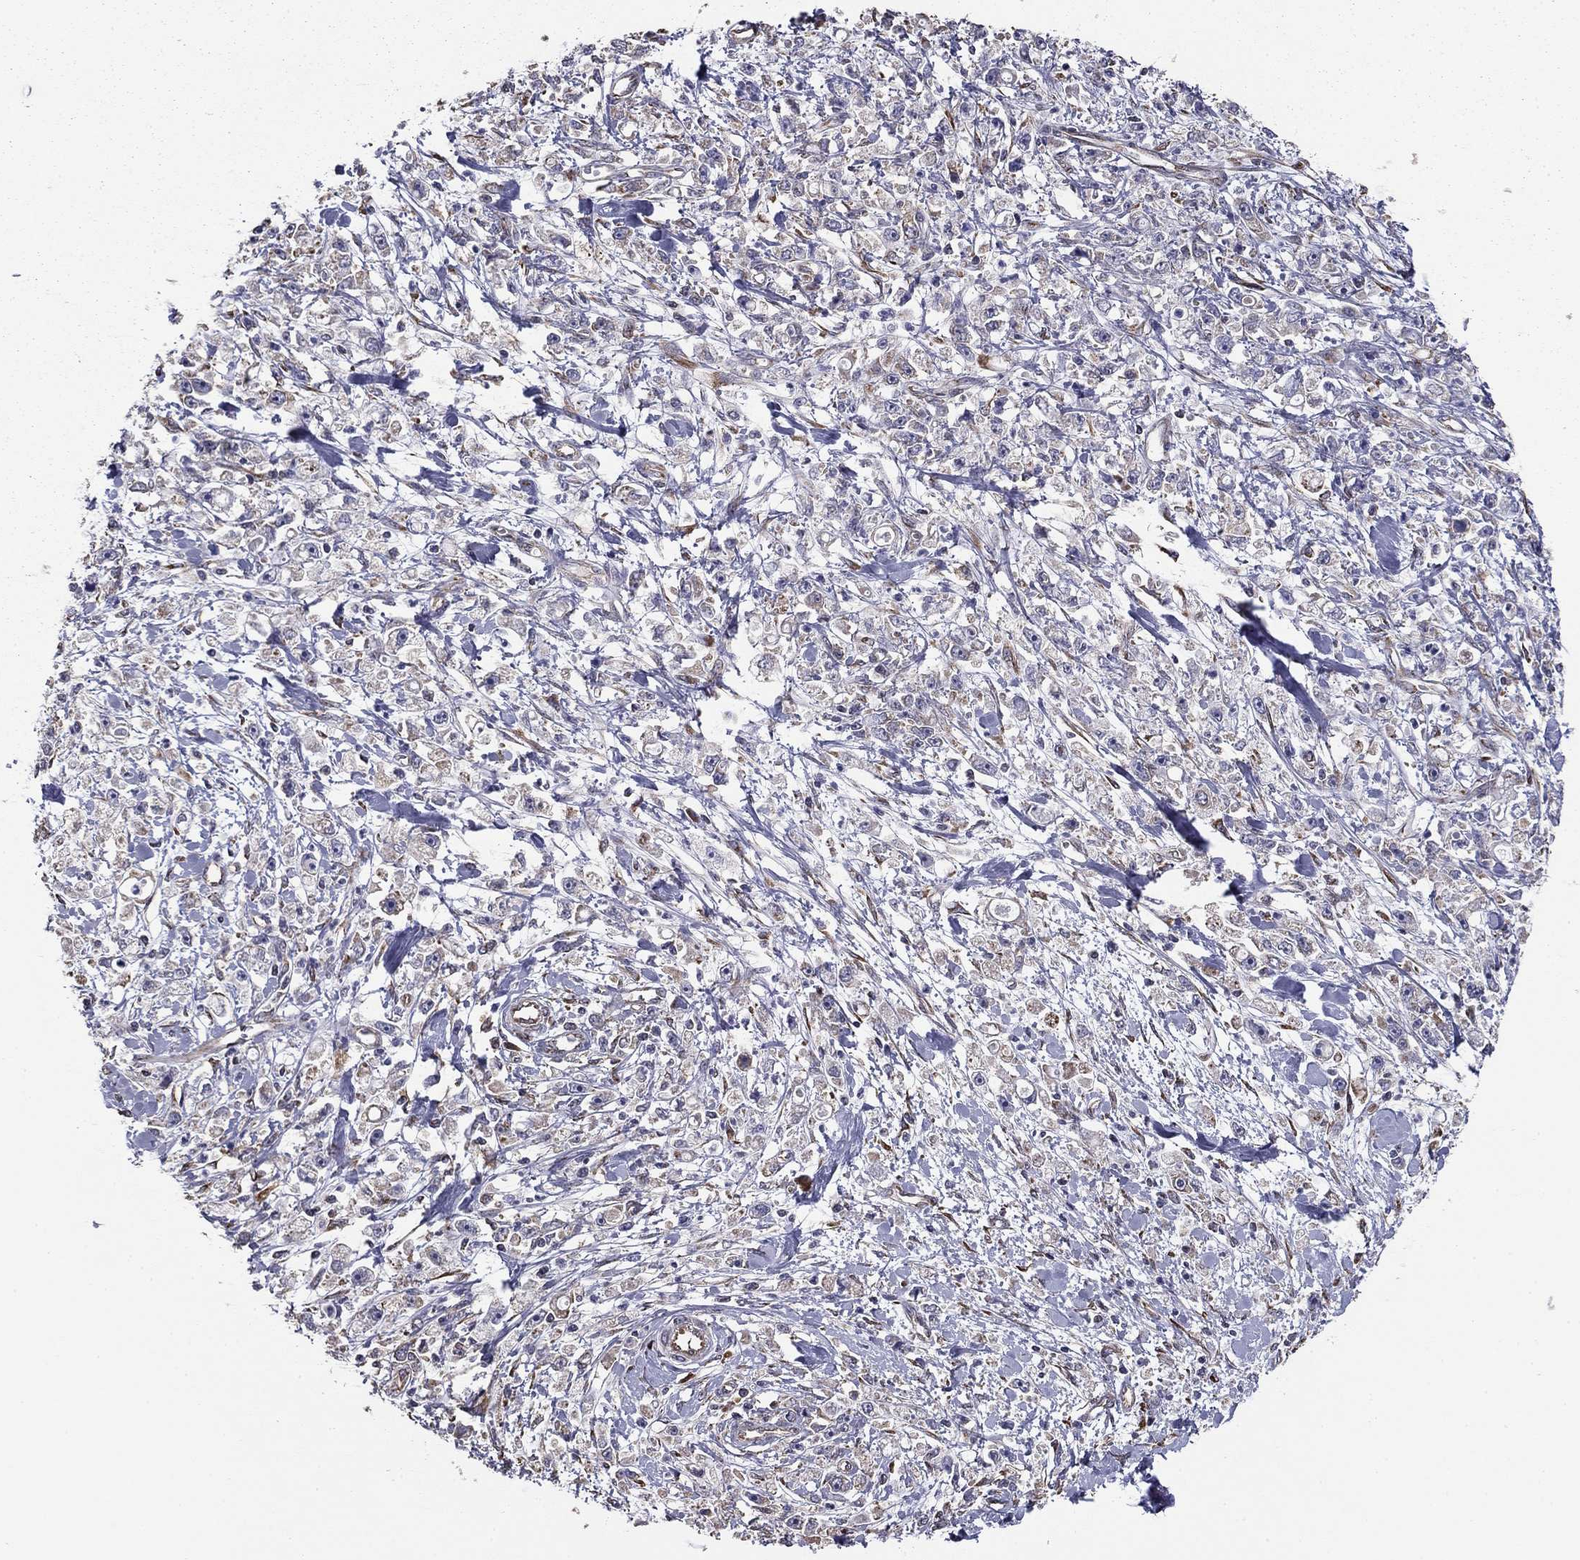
{"staining": {"intensity": "negative", "quantity": "none", "location": "none"}, "tissue": "stomach cancer", "cell_type": "Tumor cells", "image_type": "cancer", "snomed": [{"axis": "morphology", "description": "Adenocarcinoma, NOS"}, {"axis": "topography", "description": "Stomach"}], "caption": "This image is of stomach adenocarcinoma stained with immunohistochemistry (IHC) to label a protein in brown with the nuclei are counter-stained blue. There is no staining in tumor cells. The staining was performed using DAB (3,3'-diaminobenzidine) to visualize the protein expression in brown, while the nuclei were stained in blue with hematoxylin (Magnification: 20x).", "gene": "NKIRAS1", "patient": {"sex": "female", "age": 59}}